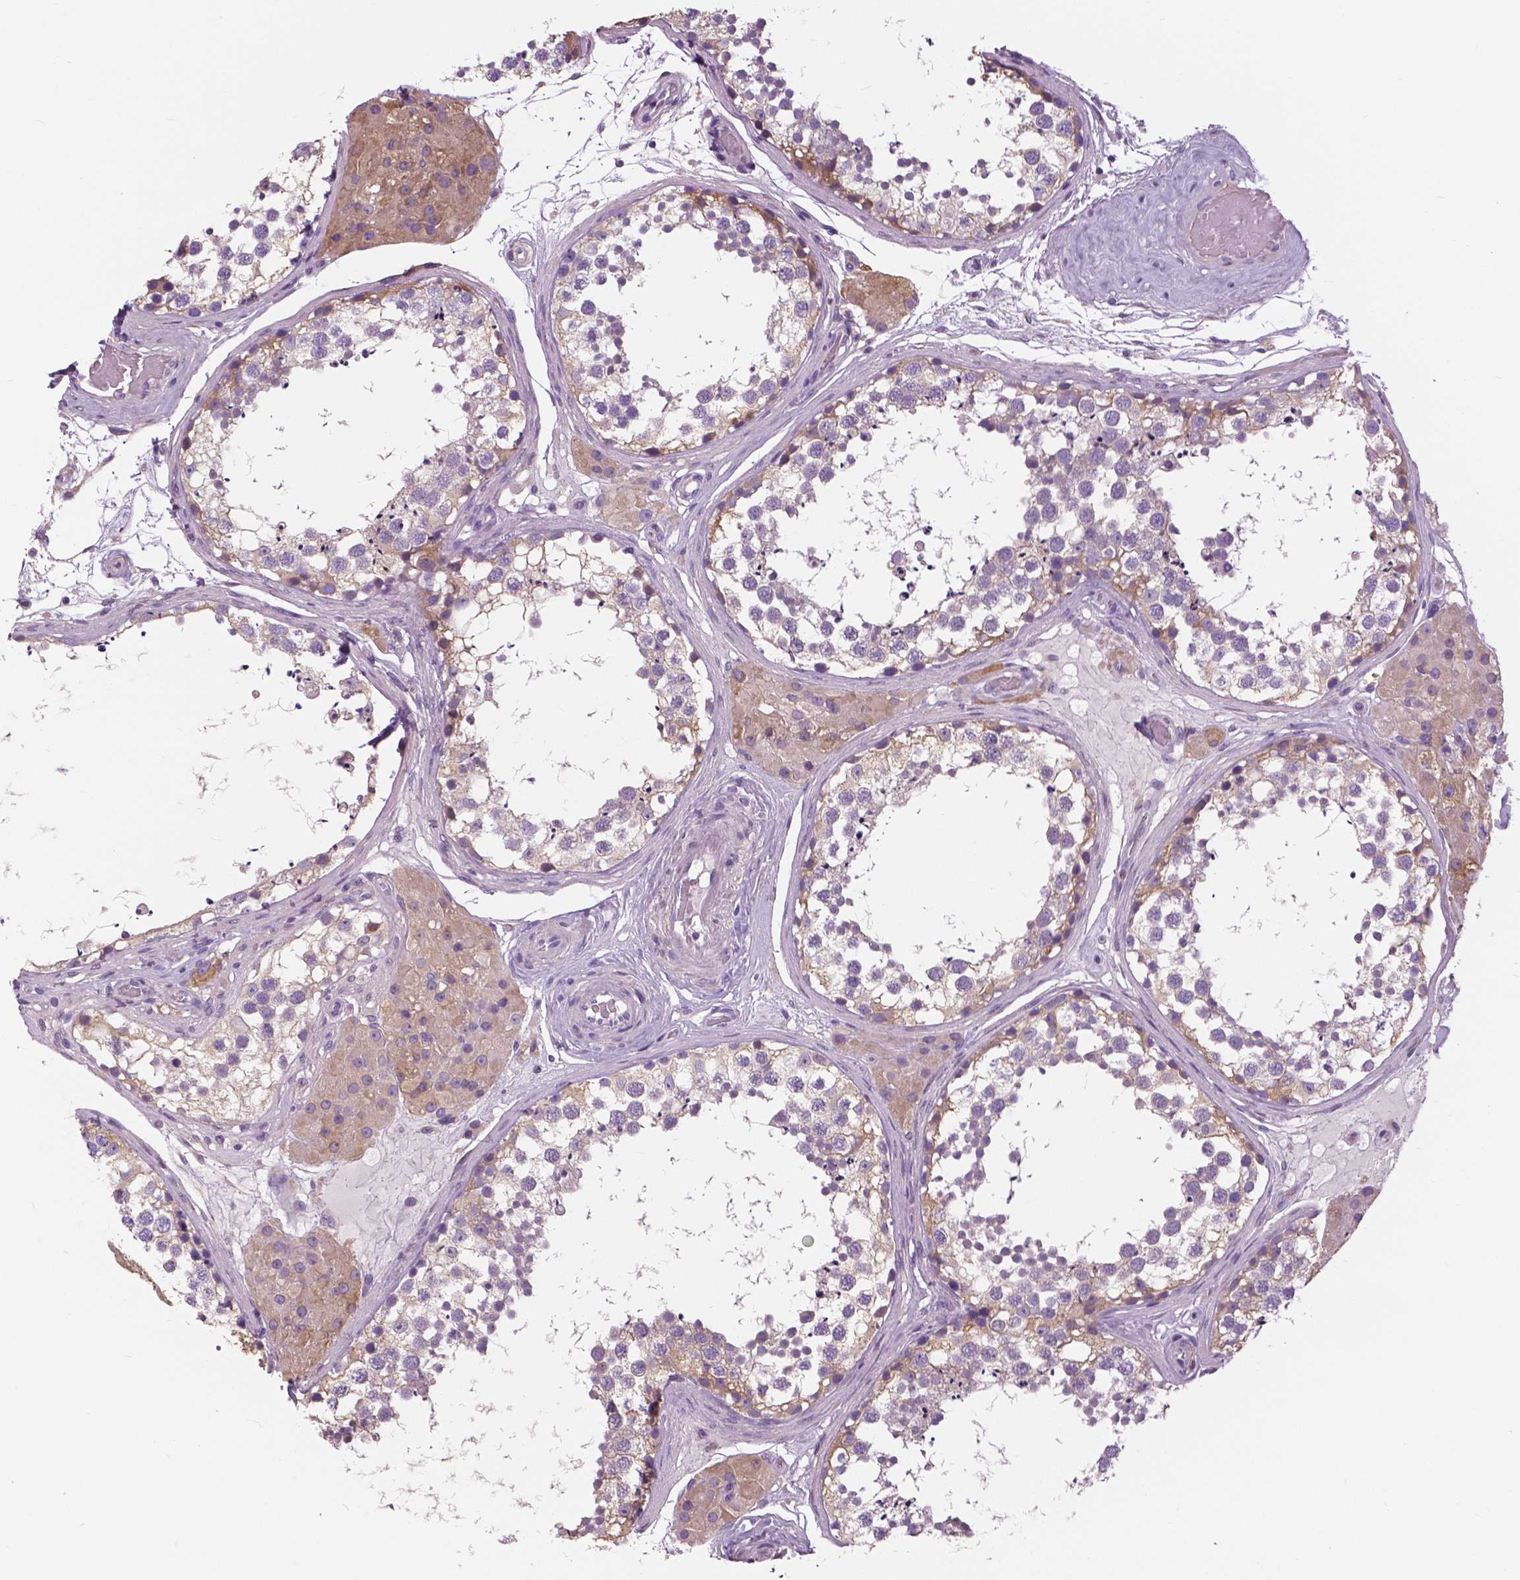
{"staining": {"intensity": "weak", "quantity": "<25%", "location": "cytoplasmic/membranous"}, "tissue": "testis", "cell_type": "Cells in seminiferous ducts", "image_type": "normal", "snomed": [{"axis": "morphology", "description": "Normal tissue, NOS"}, {"axis": "morphology", "description": "Seminoma, NOS"}, {"axis": "topography", "description": "Testis"}], "caption": "An IHC micrograph of normal testis is shown. There is no staining in cells in seminiferous ducts of testis. Brightfield microscopy of immunohistochemistry stained with DAB (3,3'-diaminobenzidine) (brown) and hematoxylin (blue), captured at high magnification.", "gene": "SERPINI1", "patient": {"sex": "male", "age": 65}}